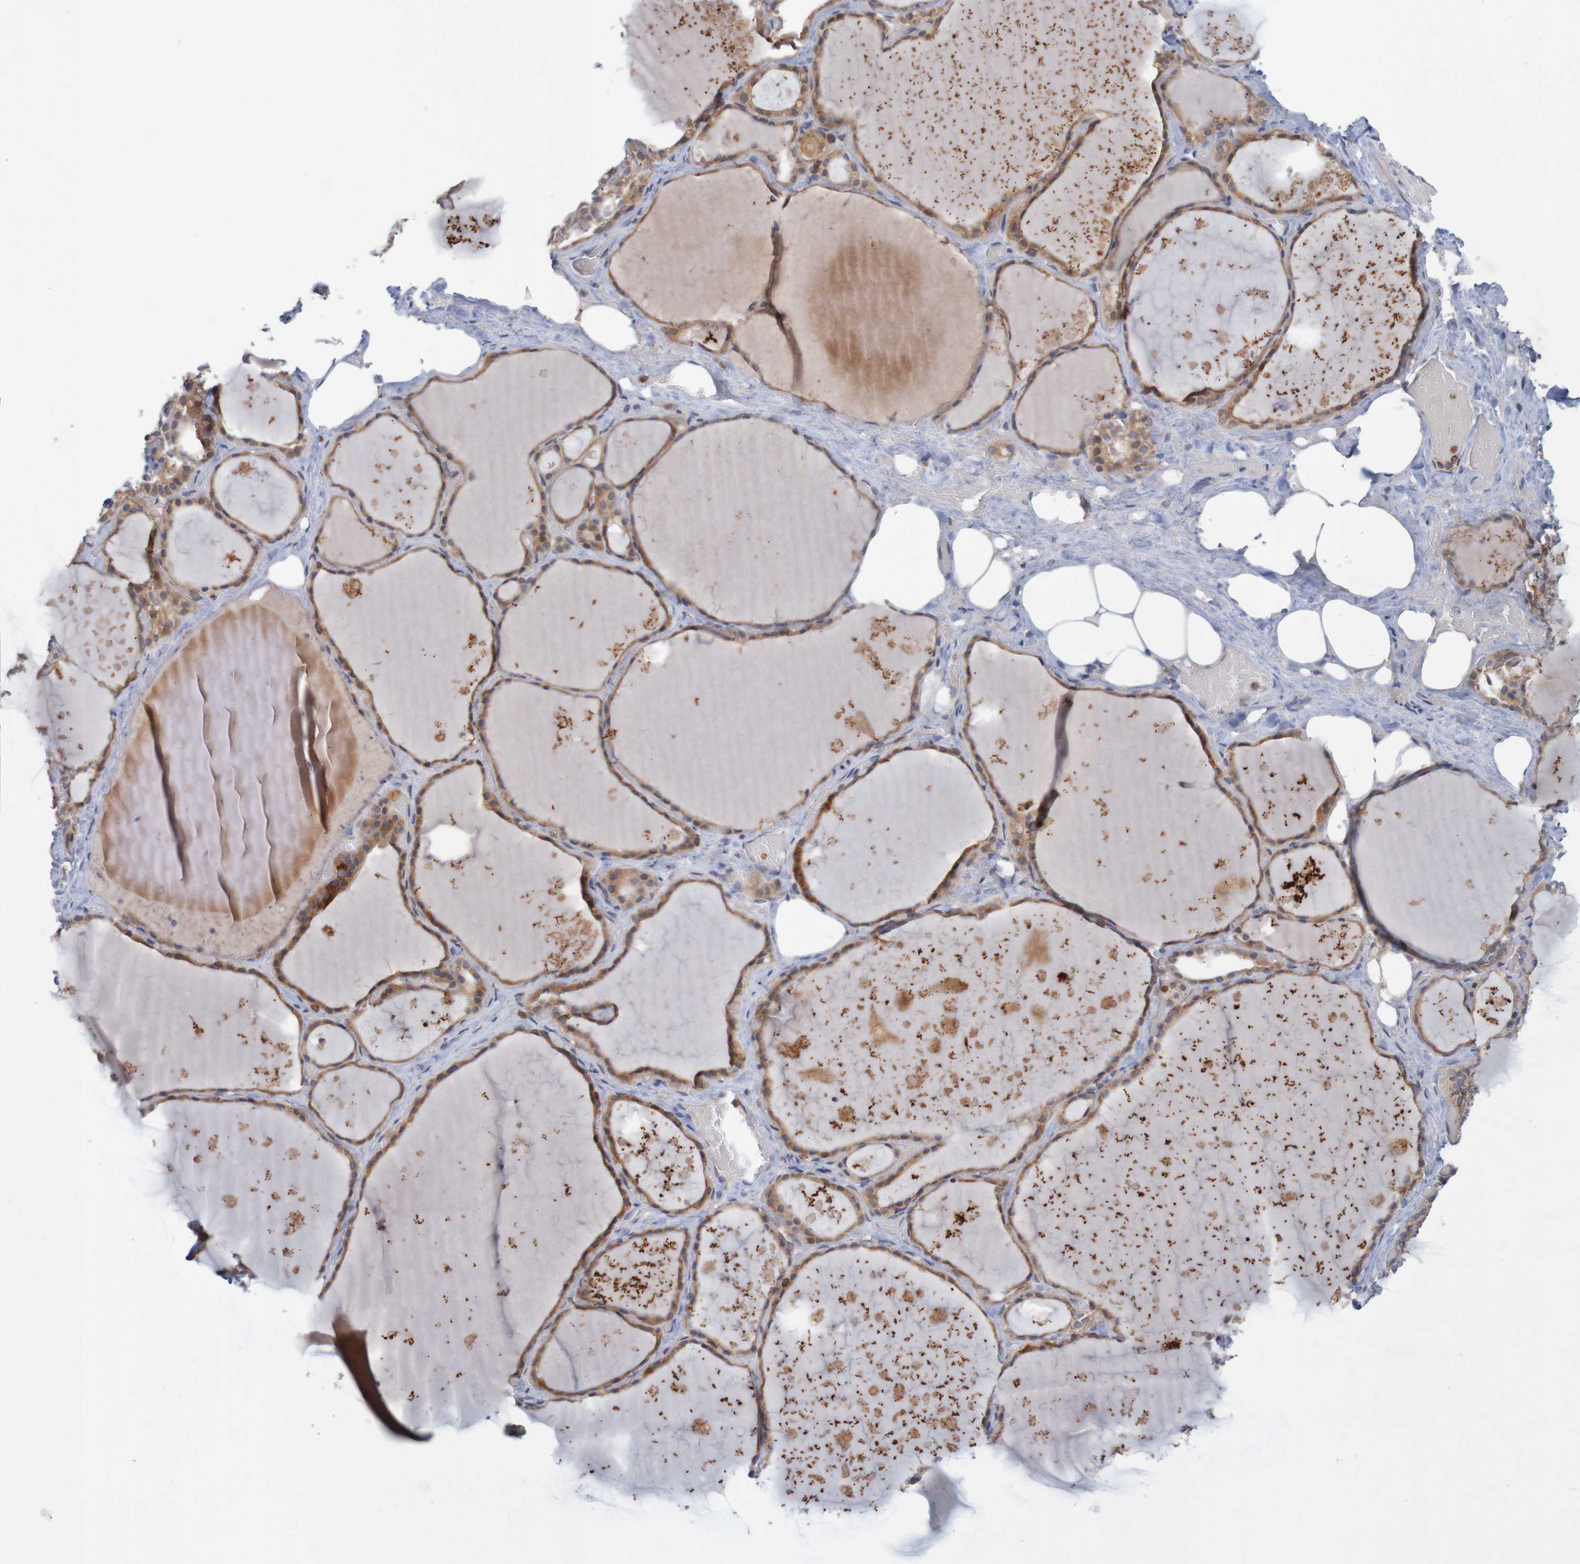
{"staining": {"intensity": "strong", "quantity": ">75%", "location": "cytoplasmic/membranous"}, "tissue": "thyroid gland", "cell_type": "Glandular cells", "image_type": "normal", "snomed": [{"axis": "morphology", "description": "Normal tissue, NOS"}, {"axis": "topography", "description": "Thyroid gland"}], "caption": "Thyroid gland stained with a brown dye shows strong cytoplasmic/membranous positive expression in about >75% of glandular cells.", "gene": "NAV2", "patient": {"sex": "male", "age": 61}}